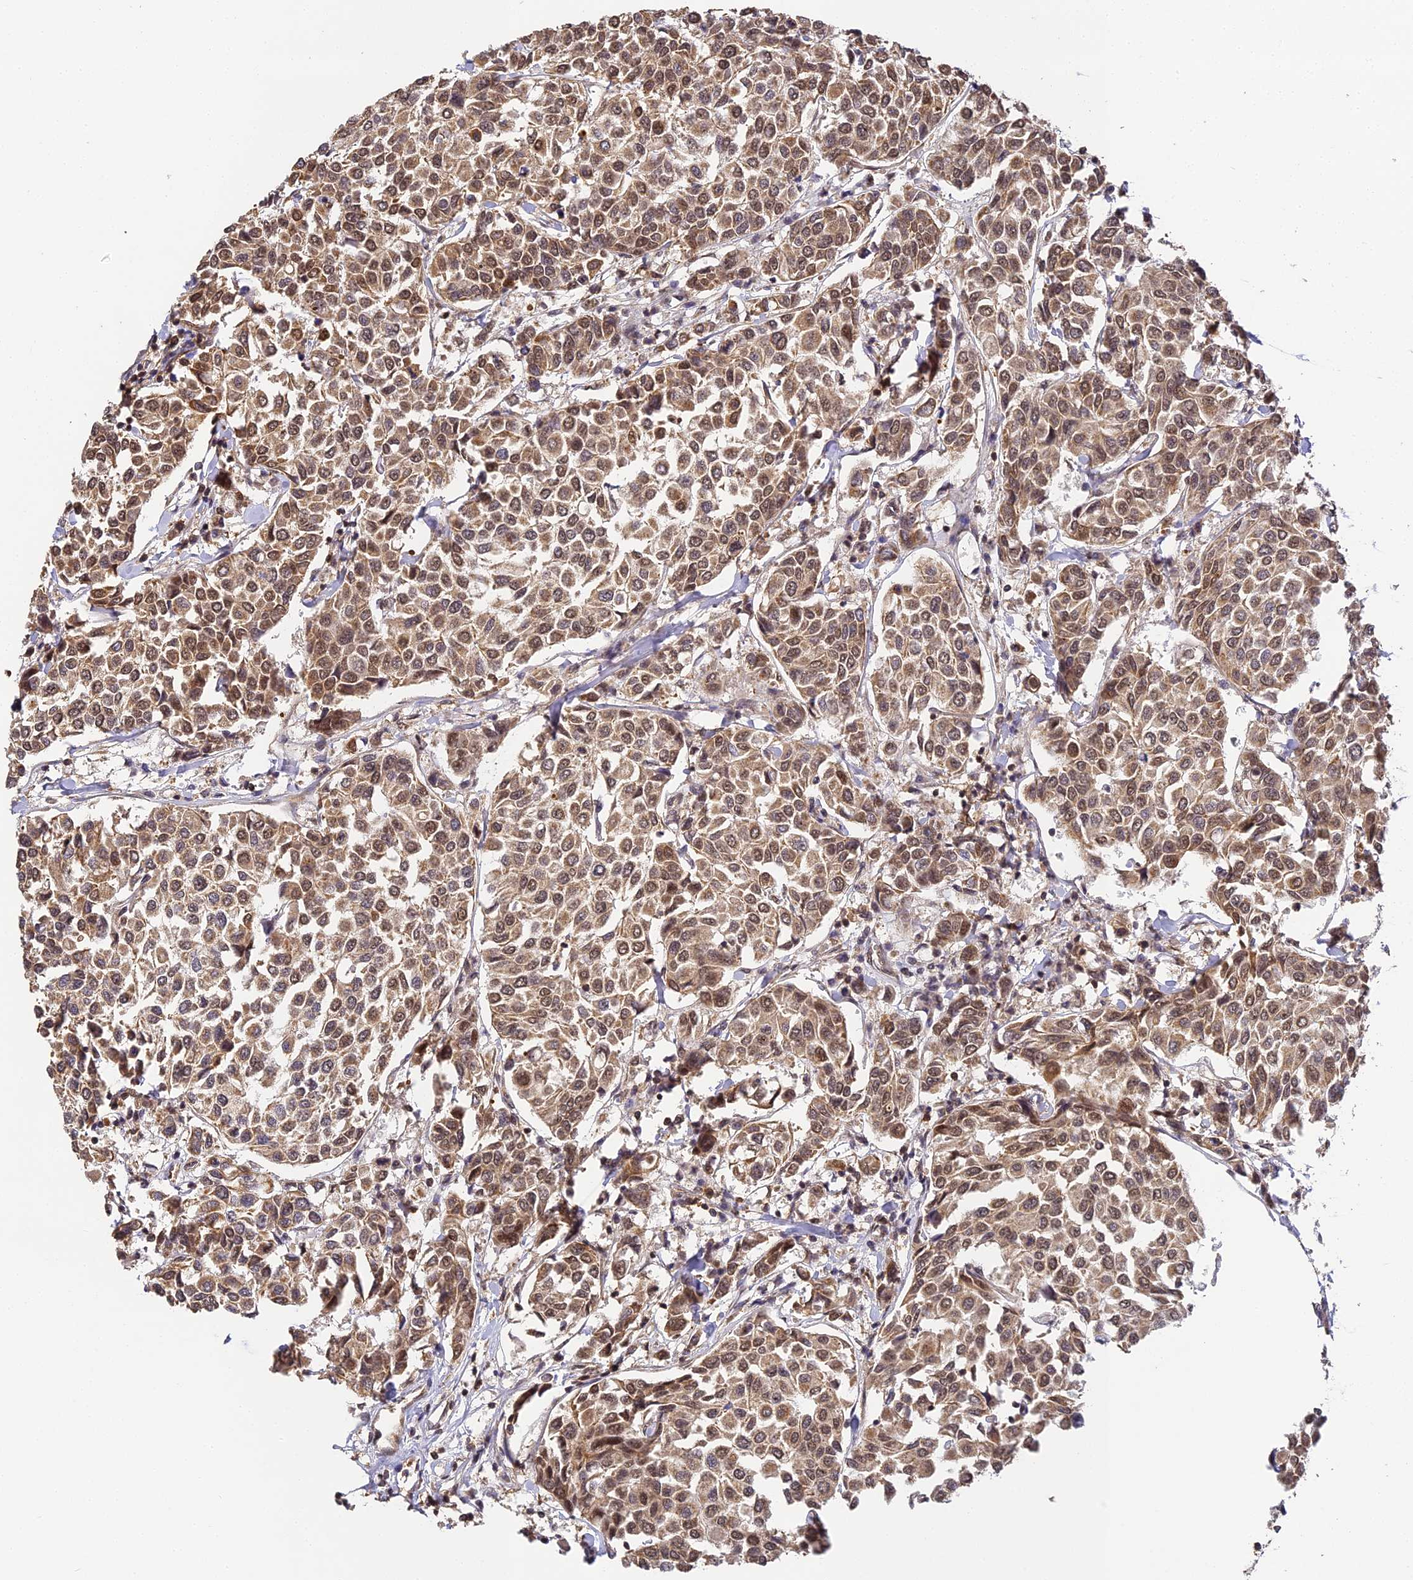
{"staining": {"intensity": "moderate", "quantity": ">75%", "location": "cytoplasmic/membranous,nuclear"}, "tissue": "breast cancer", "cell_type": "Tumor cells", "image_type": "cancer", "snomed": [{"axis": "morphology", "description": "Duct carcinoma"}, {"axis": "topography", "description": "Breast"}], "caption": "The image displays a brown stain indicating the presence of a protein in the cytoplasmic/membranous and nuclear of tumor cells in breast cancer.", "gene": "ZNF443", "patient": {"sex": "female", "age": 55}}